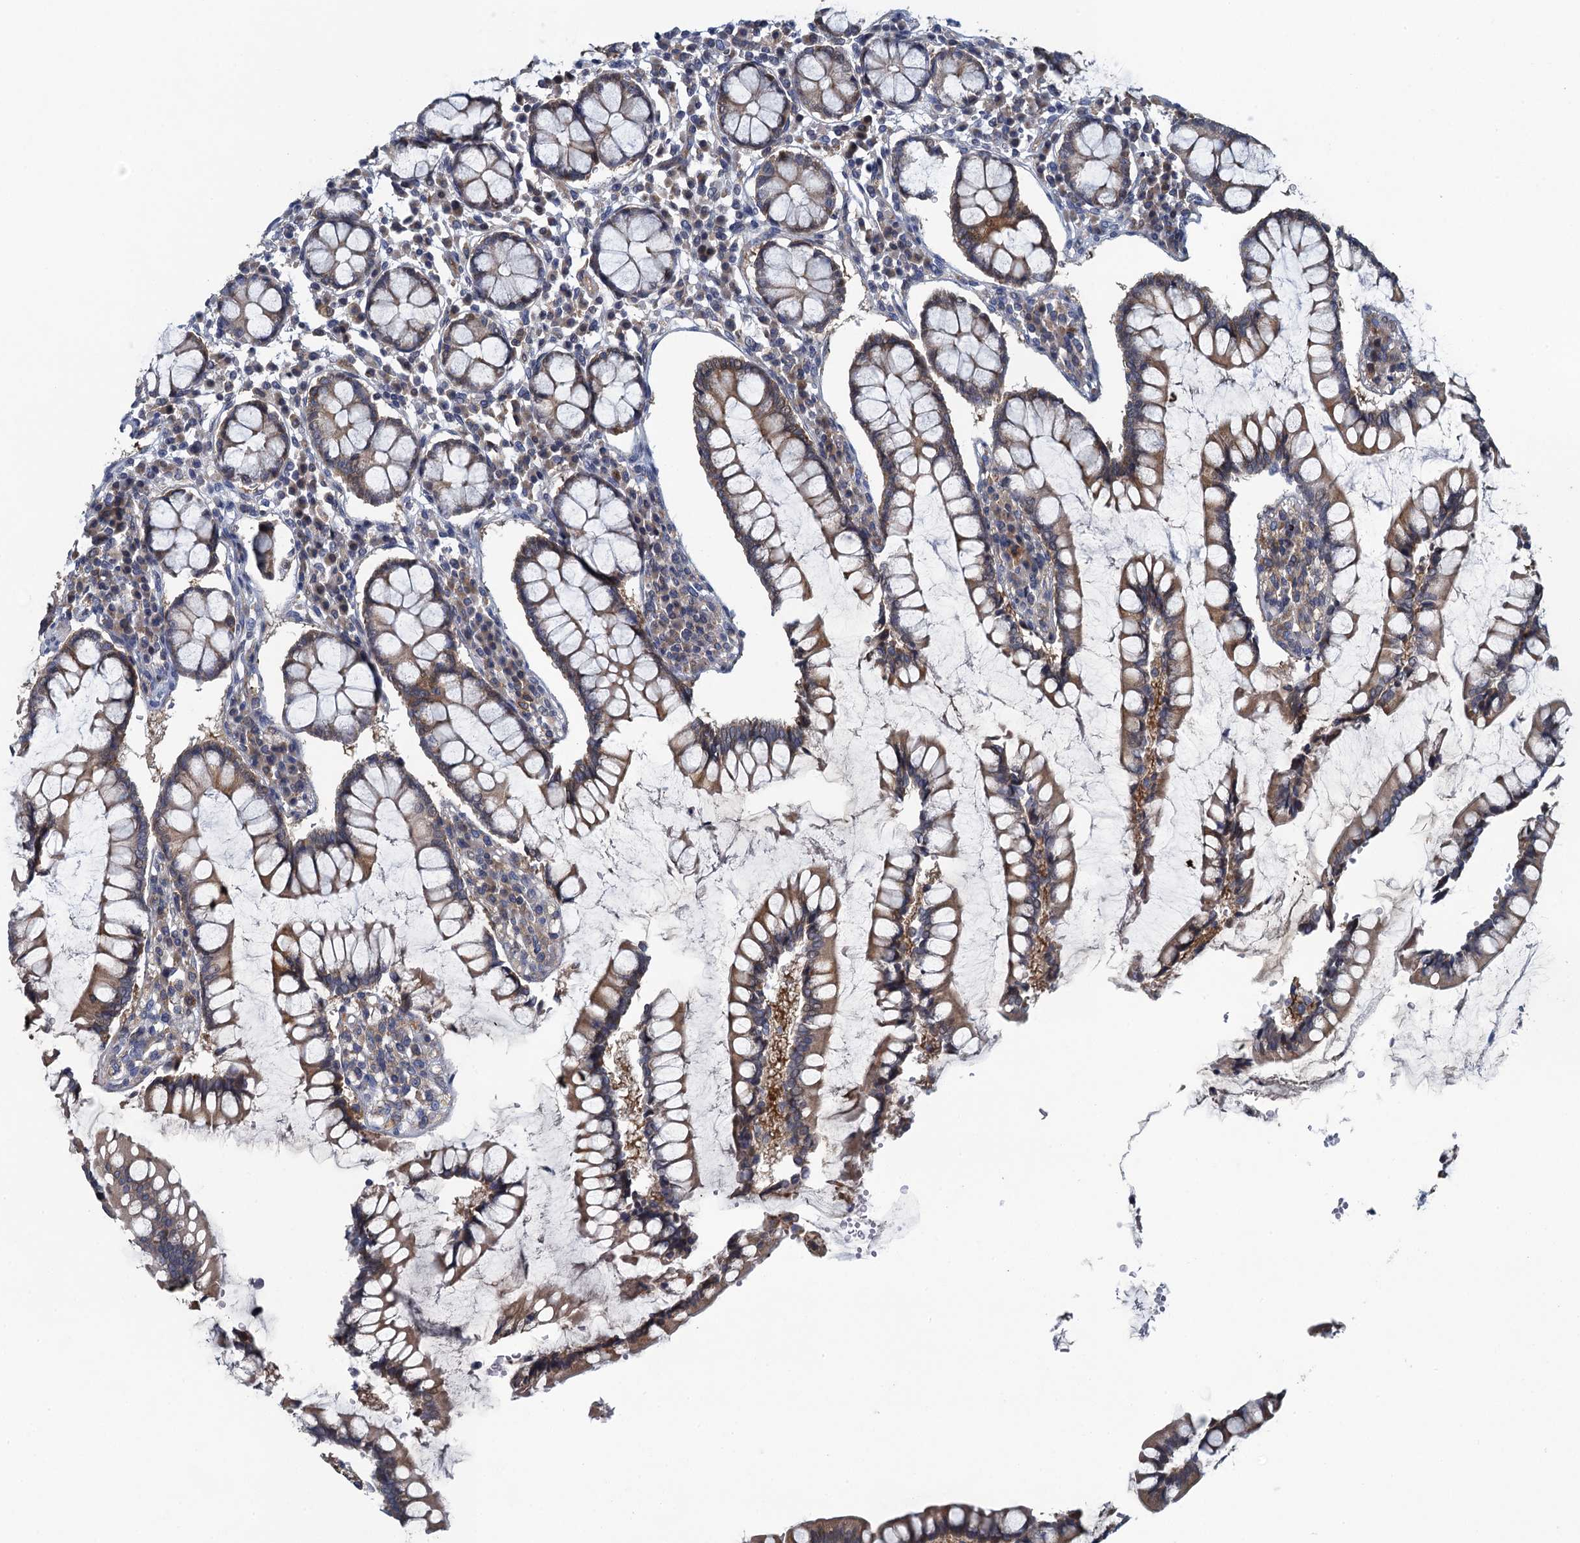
{"staining": {"intensity": "negative", "quantity": "none", "location": "none"}, "tissue": "colon", "cell_type": "Endothelial cells", "image_type": "normal", "snomed": [{"axis": "morphology", "description": "Normal tissue, NOS"}, {"axis": "topography", "description": "Colon"}], "caption": "Histopathology image shows no protein expression in endothelial cells of benign colon.", "gene": "NCKAP1L", "patient": {"sex": "female", "age": 79}}